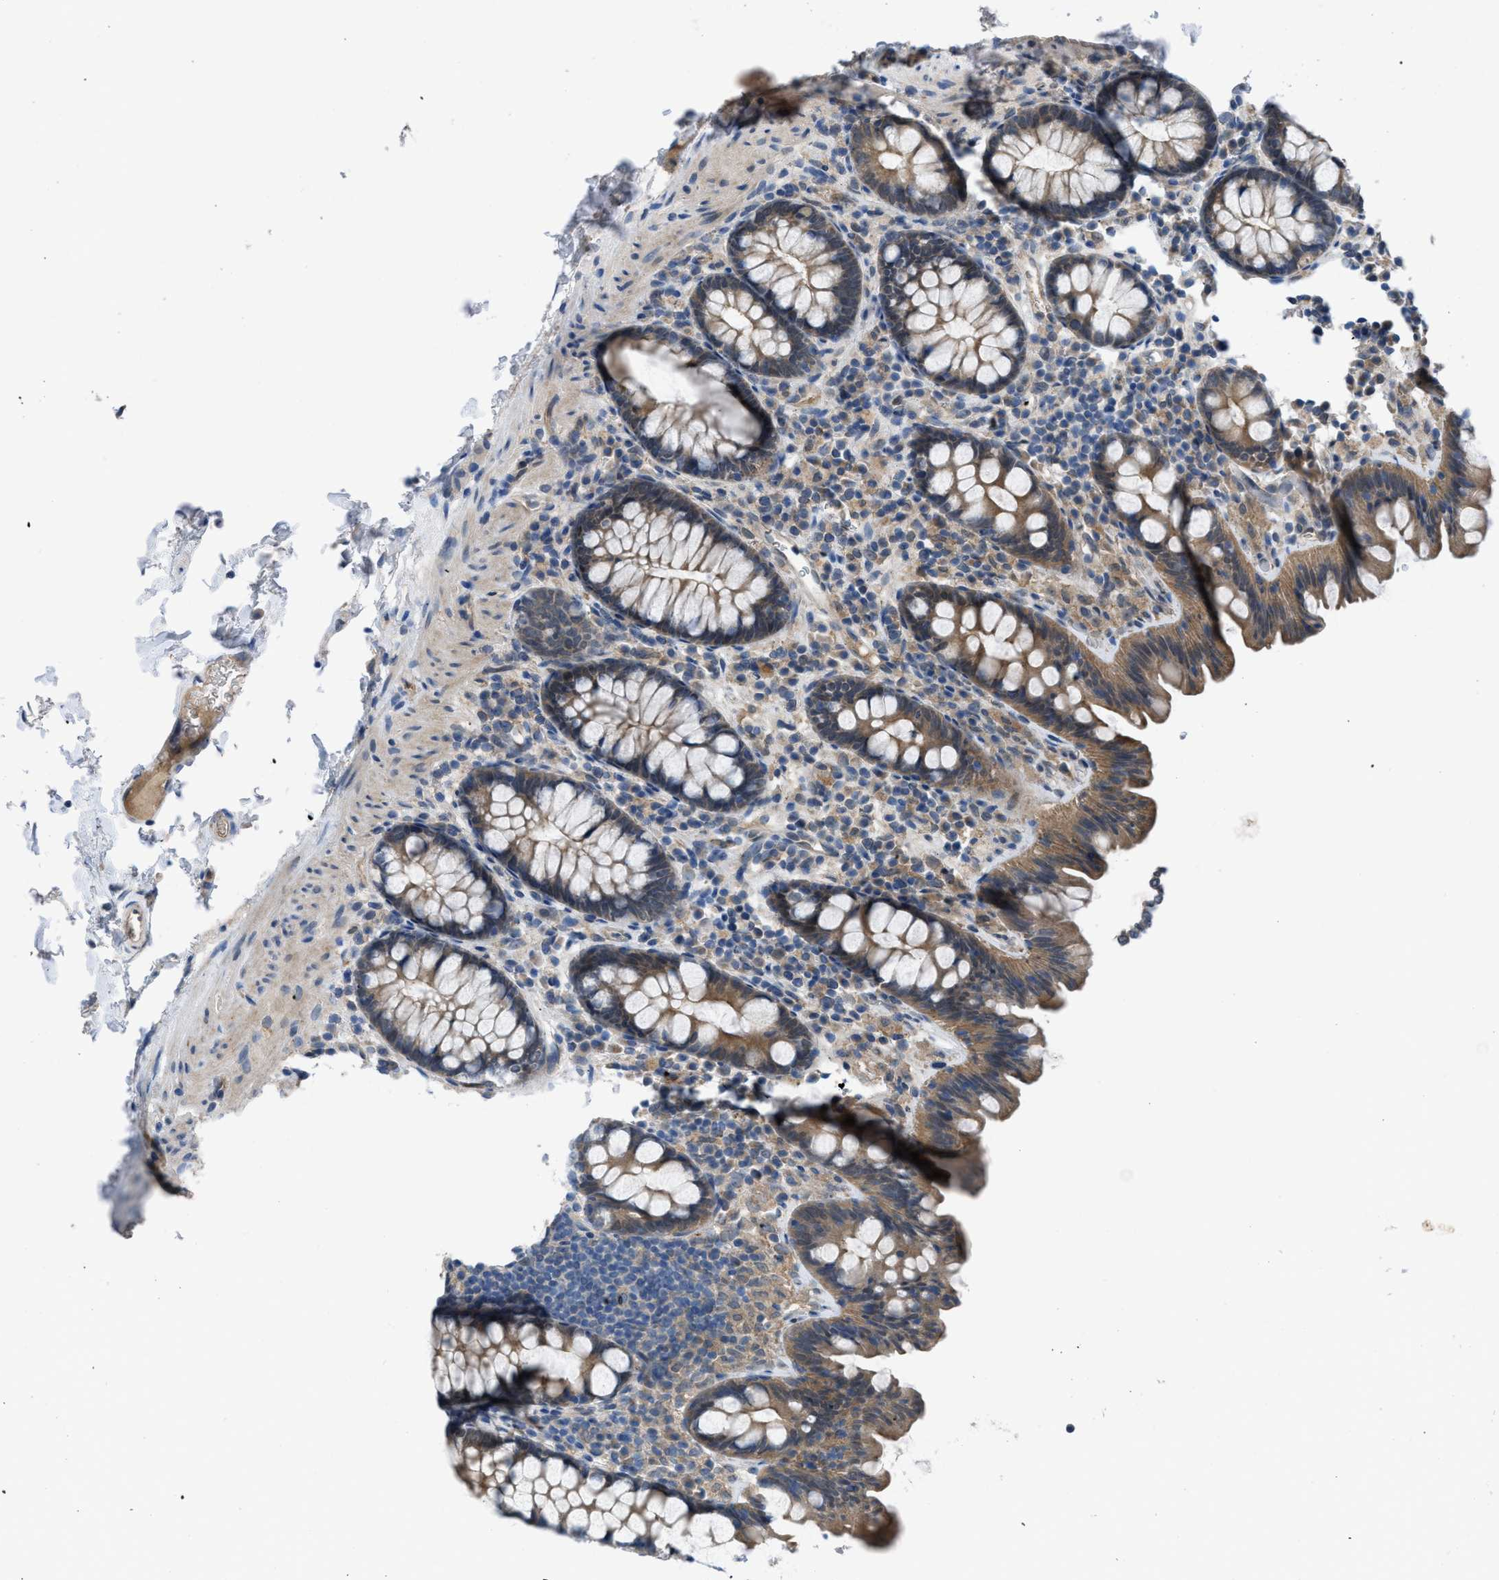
{"staining": {"intensity": "negative", "quantity": "none", "location": "none"}, "tissue": "colon", "cell_type": "Endothelial cells", "image_type": "normal", "snomed": [{"axis": "morphology", "description": "Normal tissue, NOS"}, {"axis": "topography", "description": "Colon"}], "caption": "DAB (3,3'-diaminobenzidine) immunohistochemical staining of normal colon displays no significant staining in endothelial cells.", "gene": "BAZ2B", "patient": {"sex": "female", "age": 80}}